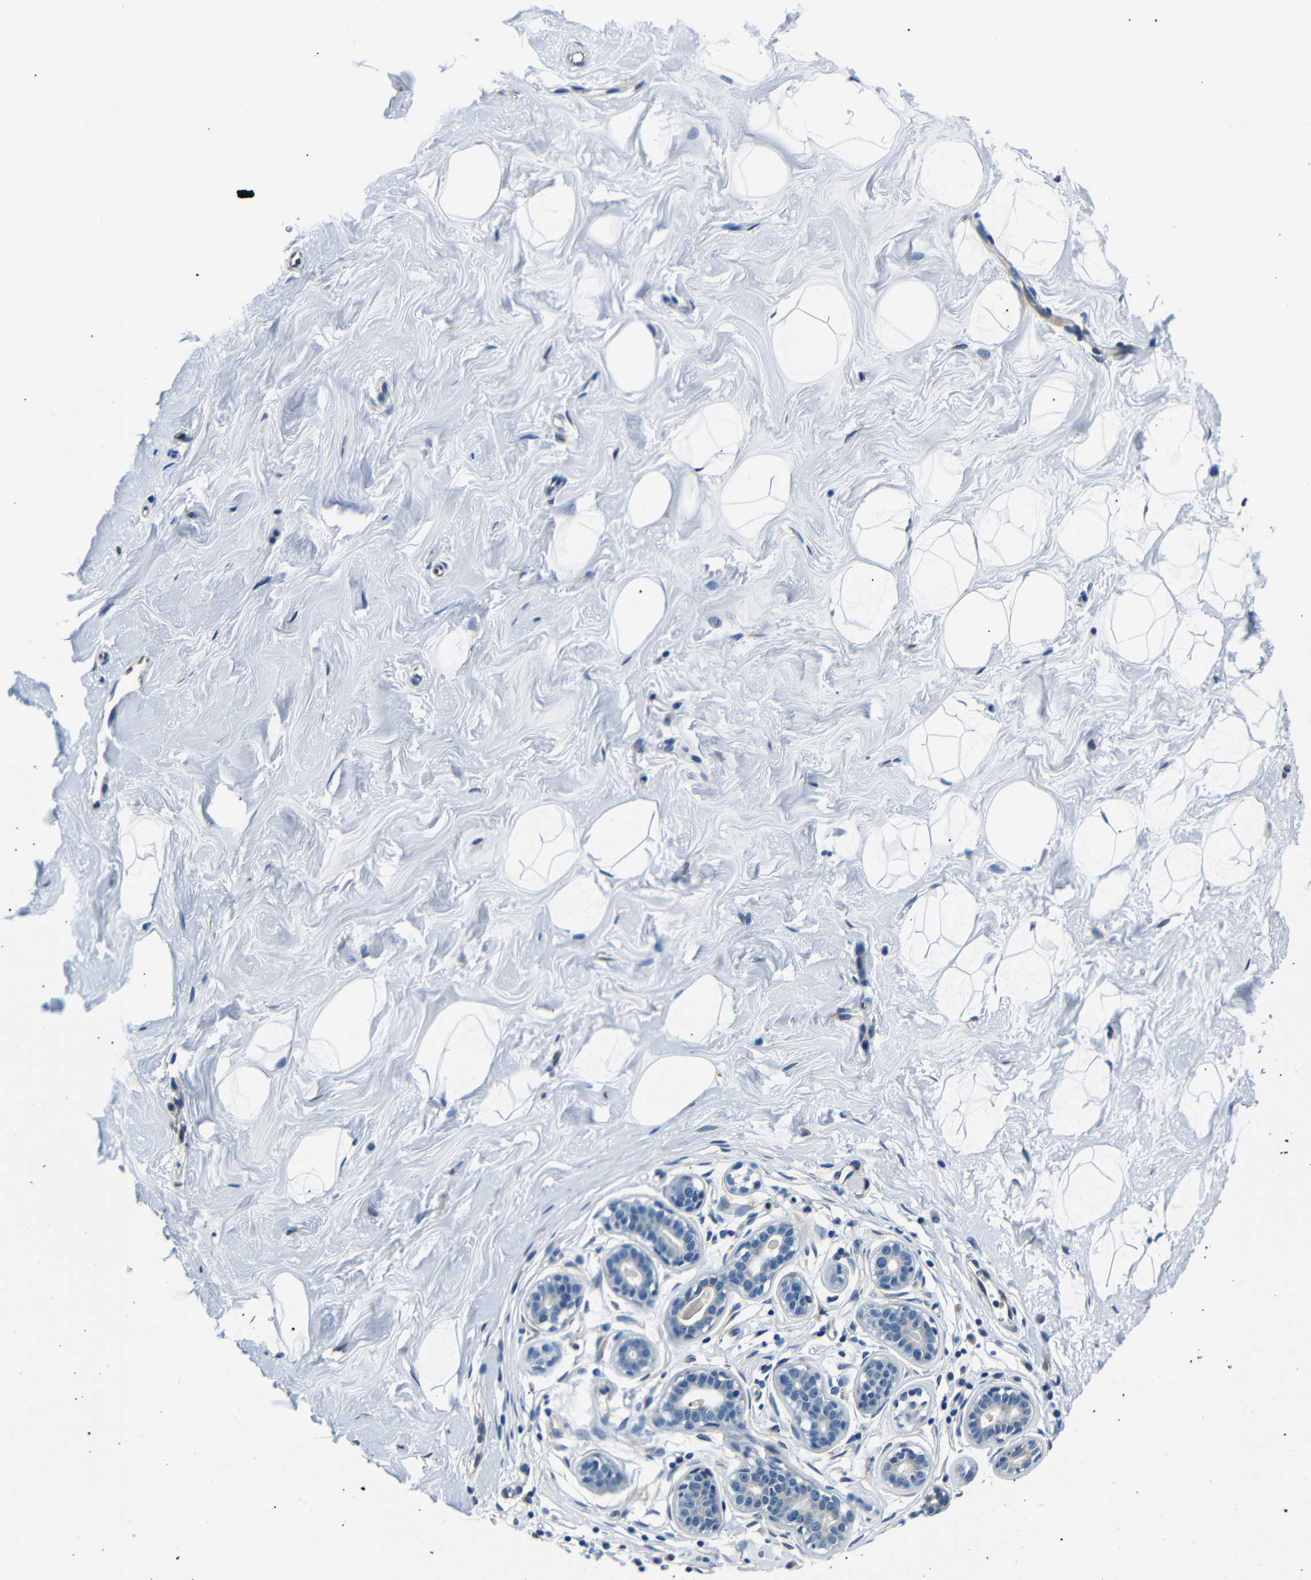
{"staining": {"intensity": "negative", "quantity": "none", "location": "none"}, "tissue": "breast", "cell_type": "Adipocytes", "image_type": "normal", "snomed": [{"axis": "morphology", "description": "Normal tissue, NOS"}, {"axis": "topography", "description": "Breast"}], "caption": "Adipocytes are negative for protein expression in unremarkable human breast. (DAB immunohistochemistry (IHC), high magnification).", "gene": "TAFA1", "patient": {"sex": "female", "age": 23}}